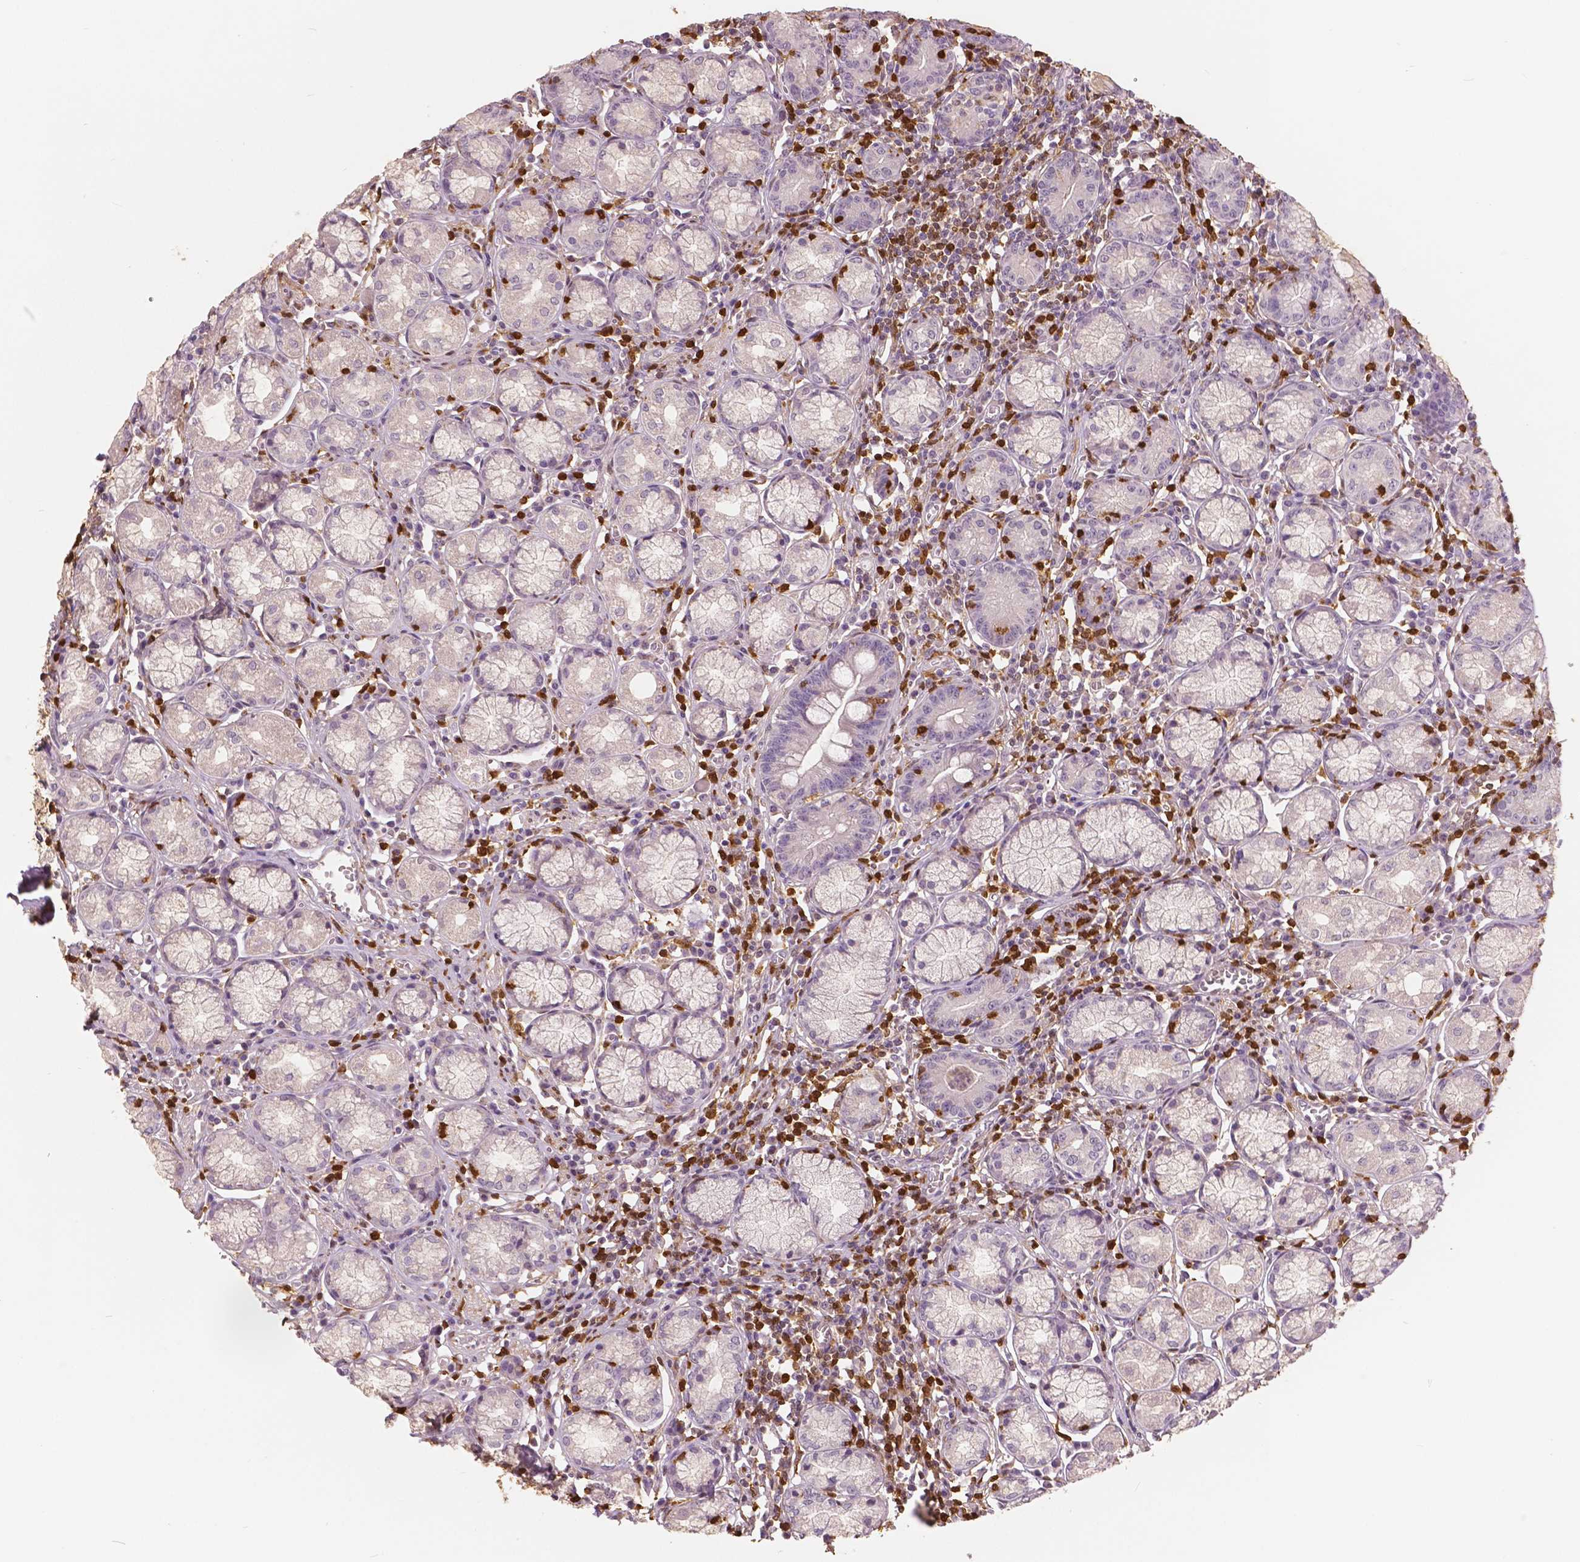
{"staining": {"intensity": "negative", "quantity": "none", "location": "none"}, "tissue": "stomach", "cell_type": "Glandular cells", "image_type": "normal", "snomed": [{"axis": "morphology", "description": "Normal tissue, NOS"}, {"axis": "topography", "description": "Stomach"}], "caption": "Micrograph shows no protein positivity in glandular cells of benign stomach.", "gene": "S100A4", "patient": {"sex": "male", "age": 55}}